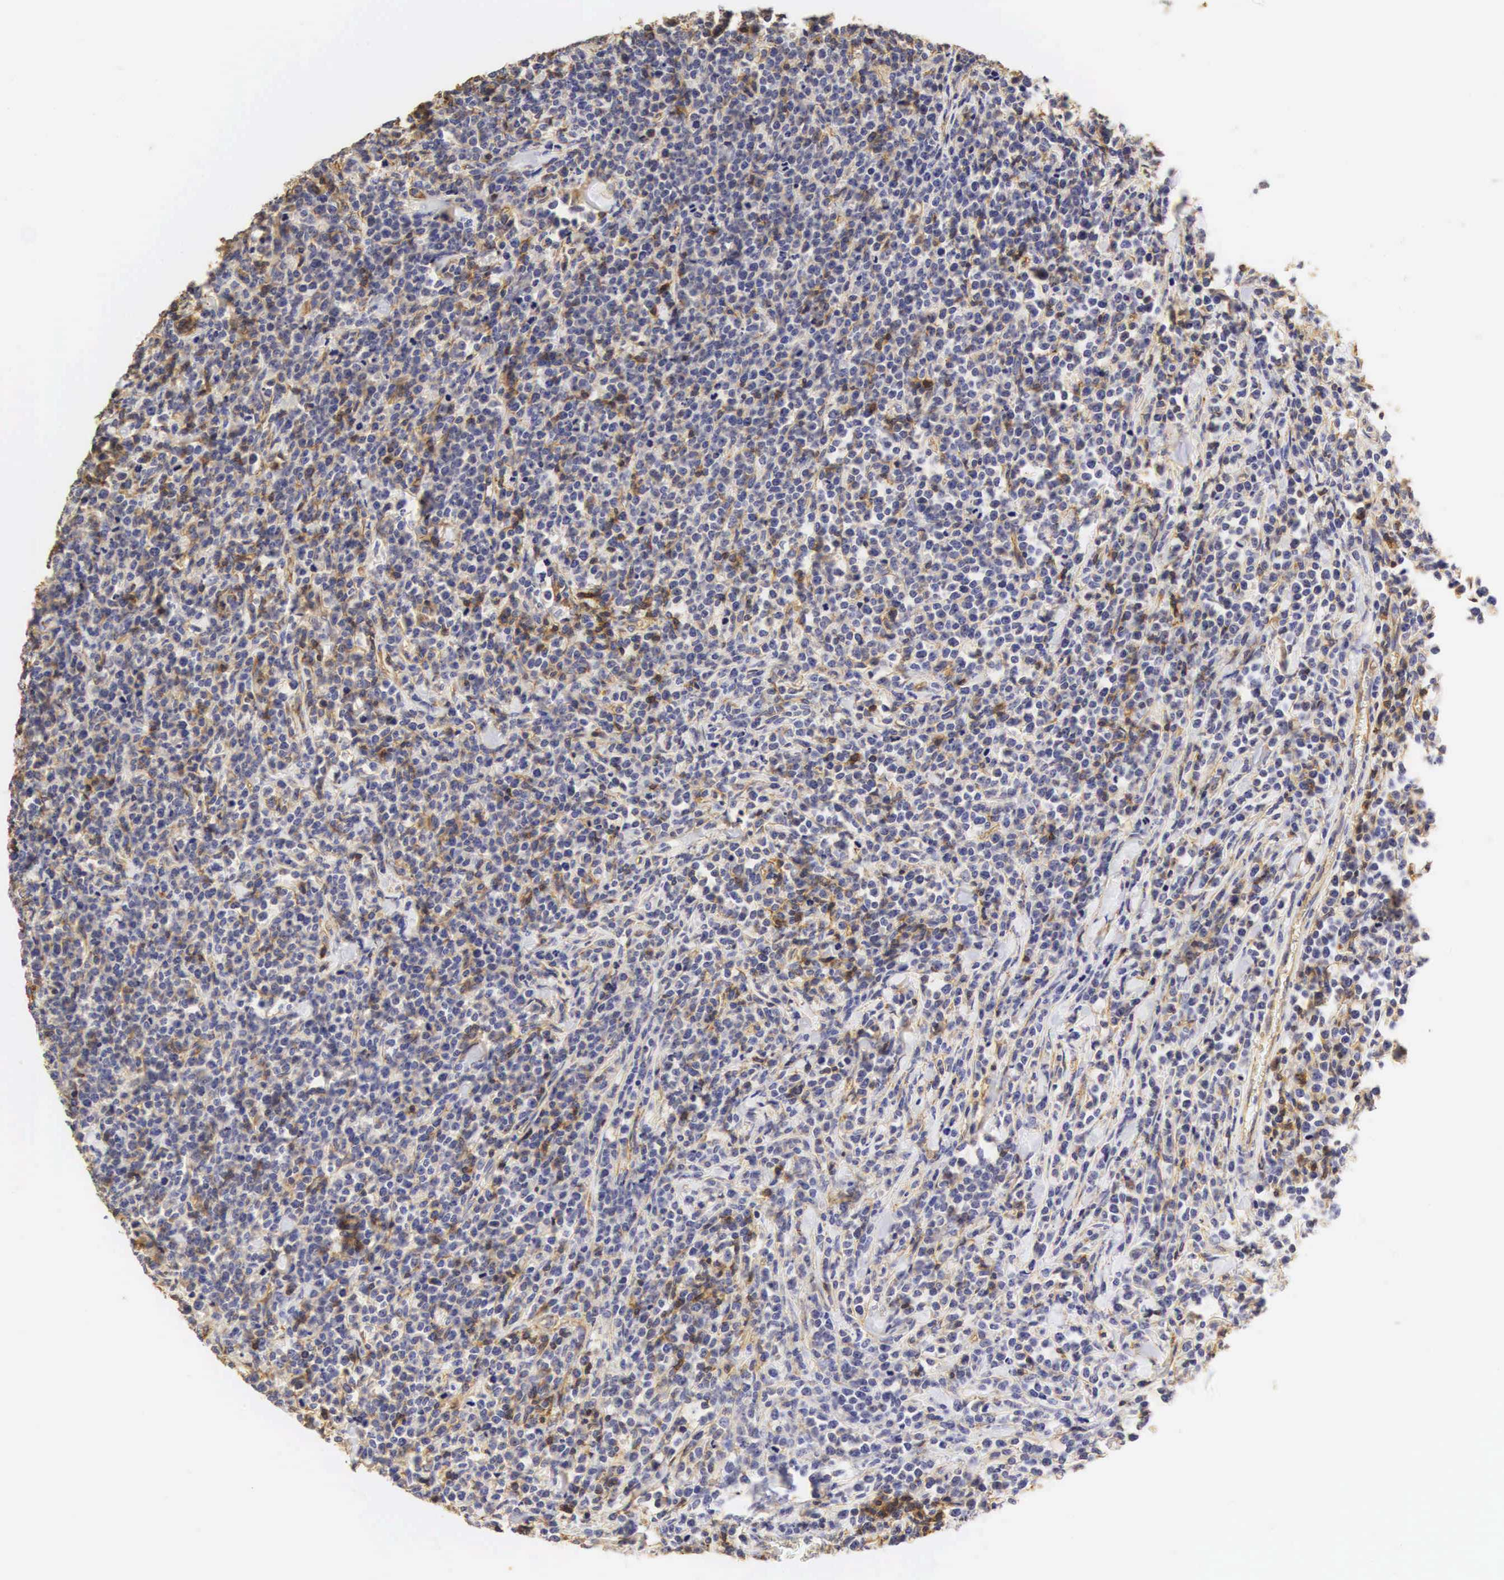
{"staining": {"intensity": "moderate", "quantity": "<25%", "location": "cytoplasmic/membranous"}, "tissue": "lymphoma", "cell_type": "Tumor cells", "image_type": "cancer", "snomed": [{"axis": "morphology", "description": "Malignant lymphoma, non-Hodgkin's type, High grade"}, {"axis": "topography", "description": "Small intestine"}, {"axis": "topography", "description": "Colon"}], "caption": "This is a photomicrograph of IHC staining of malignant lymphoma, non-Hodgkin's type (high-grade), which shows moderate expression in the cytoplasmic/membranous of tumor cells.", "gene": "CD99", "patient": {"sex": "male", "age": 8}}